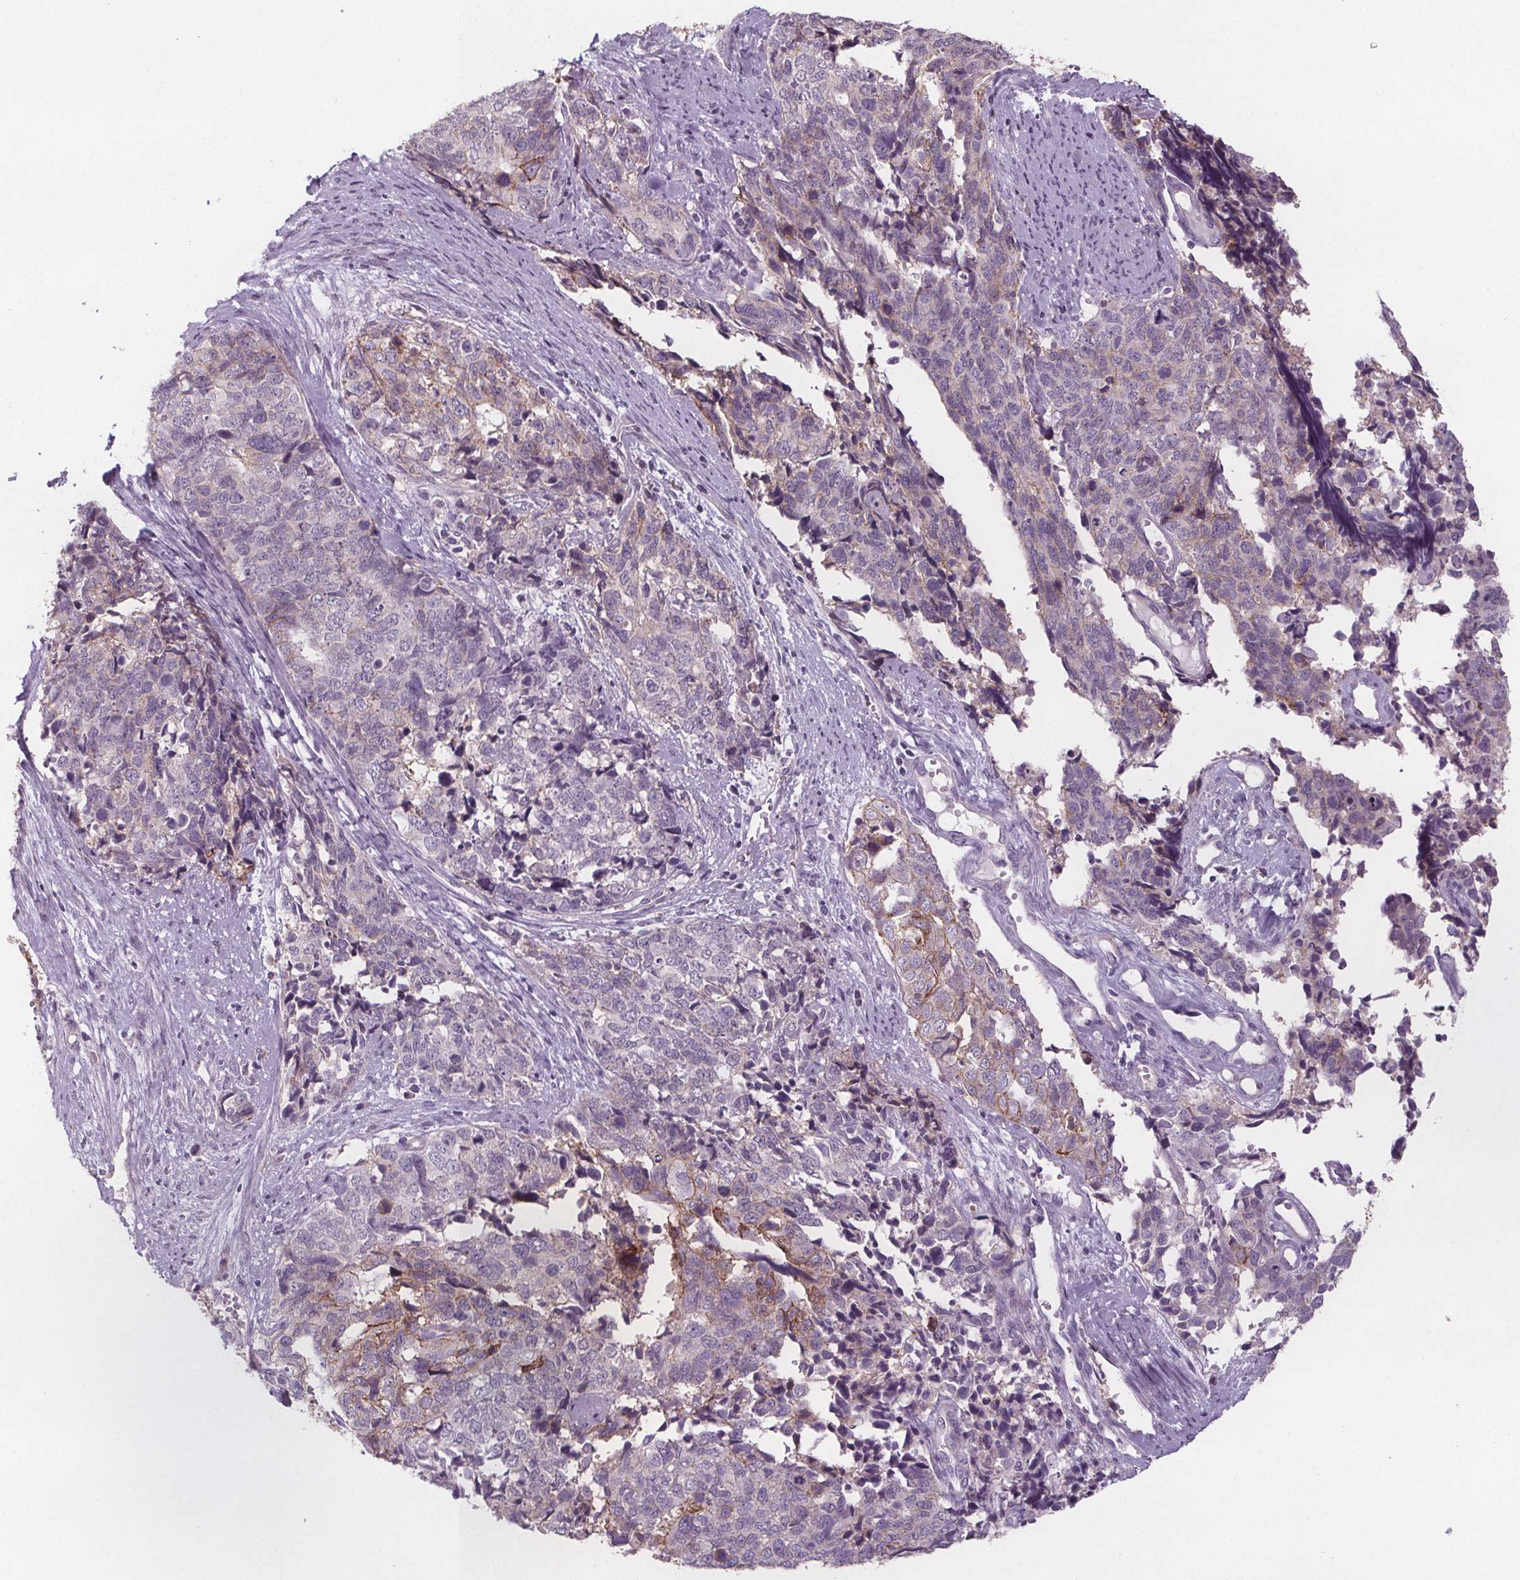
{"staining": {"intensity": "moderate", "quantity": "<25%", "location": "cytoplasmic/membranous"}, "tissue": "cervical cancer", "cell_type": "Tumor cells", "image_type": "cancer", "snomed": [{"axis": "morphology", "description": "Squamous cell carcinoma, NOS"}, {"axis": "topography", "description": "Cervix"}], "caption": "Squamous cell carcinoma (cervical) was stained to show a protein in brown. There is low levels of moderate cytoplasmic/membranous expression in about <25% of tumor cells.", "gene": "ATP1A1", "patient": {"sex": "female", "age": 63}}